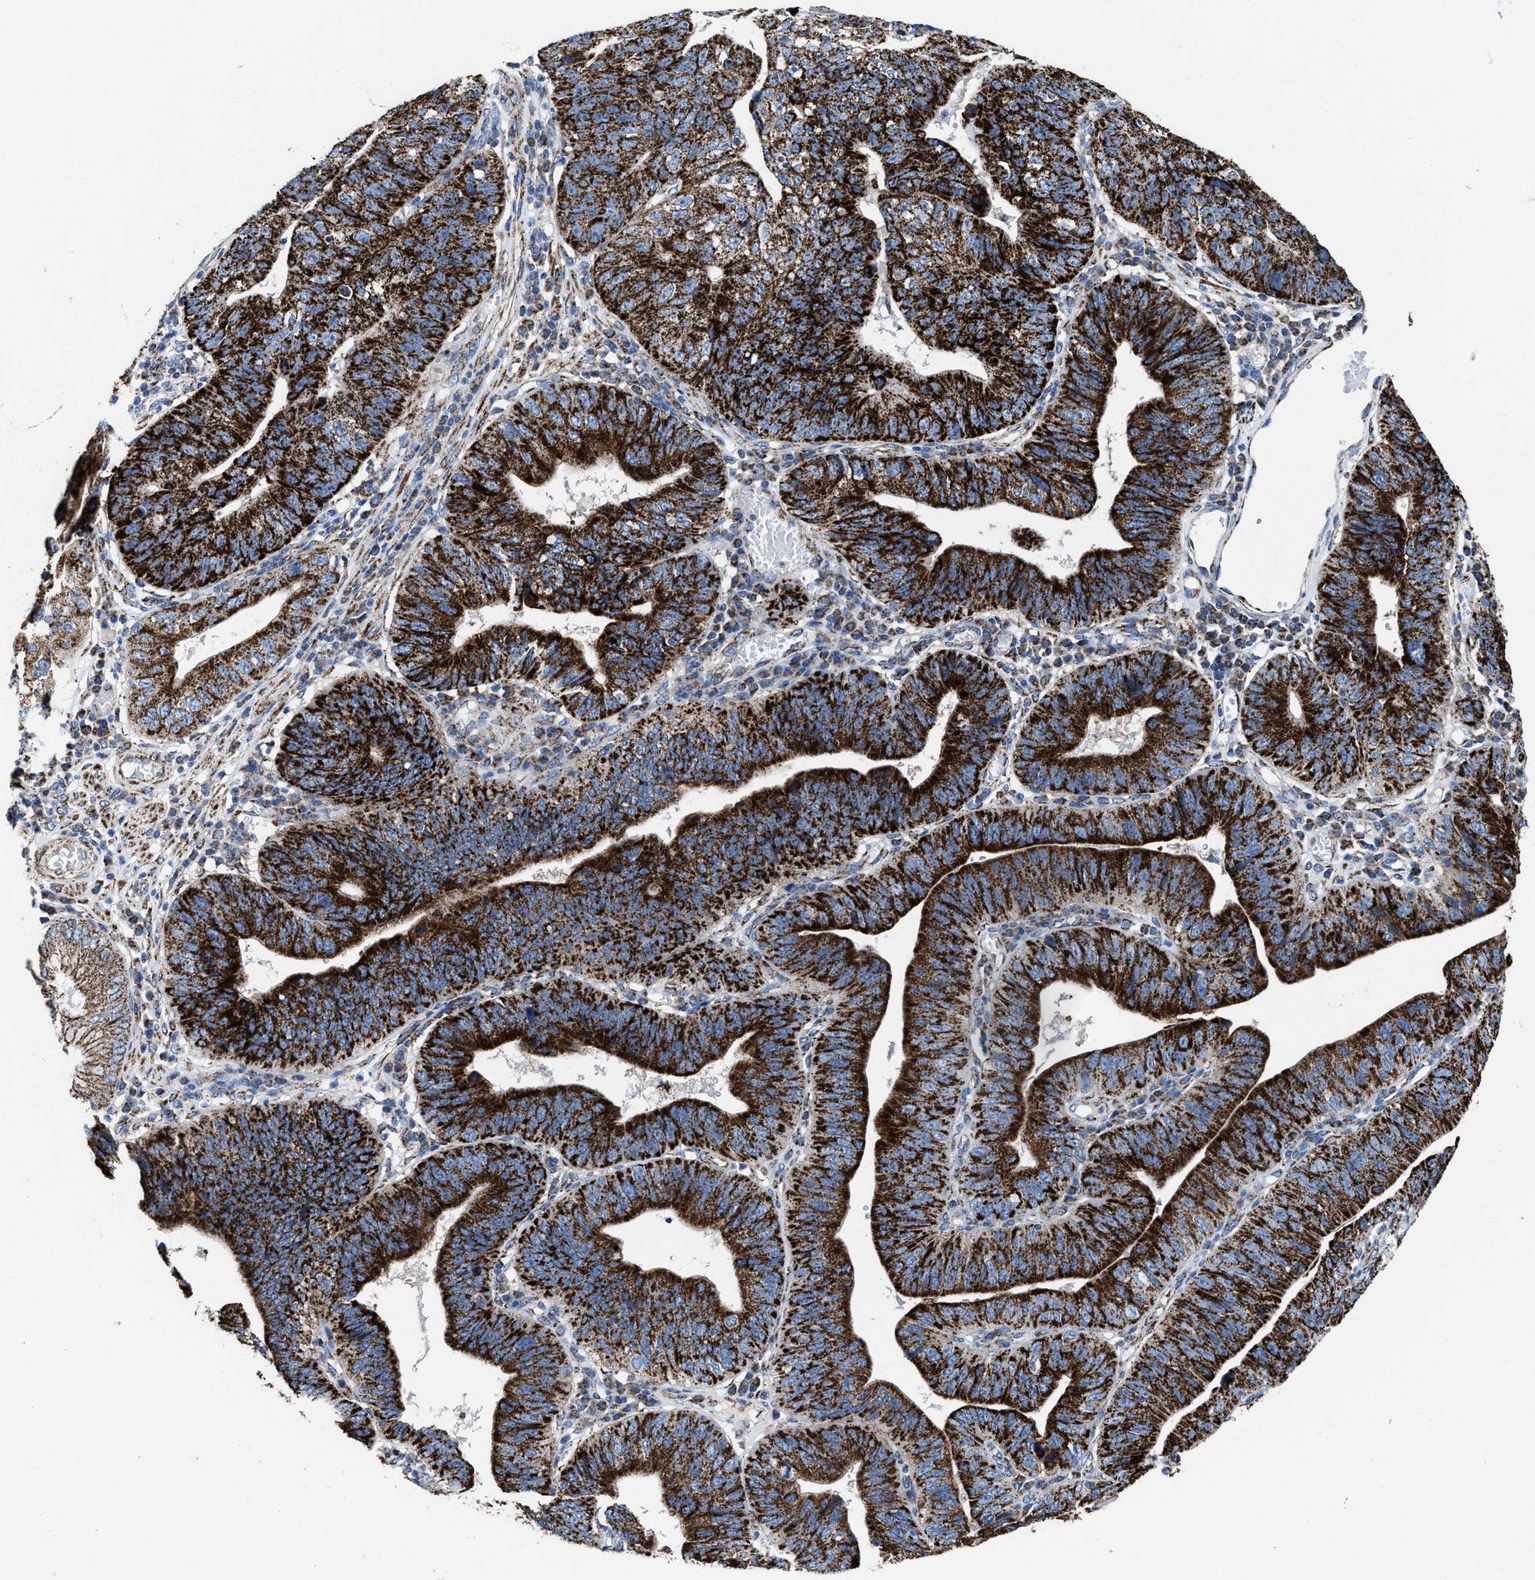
{"staining": {"intensity": "strong", "quantity": ">75%", "location": "cytoplasmic/membranous"}, "tissue": "stomach cancer", "cell_type": "Tumor cells", "image_type": "cancer", "snomed": [{"axis": "morphology", "description": "Adenocarcinoma, NOS"}, {"axis": "topography", "description": "Stomach"}], "caption": "A brown stain labels strong cytoplasmic/membranous expression of a protein in stomach cancer tumor cells.", "gene": "ALDH1B1", "patient": {"sex": "male", "age": 59}}